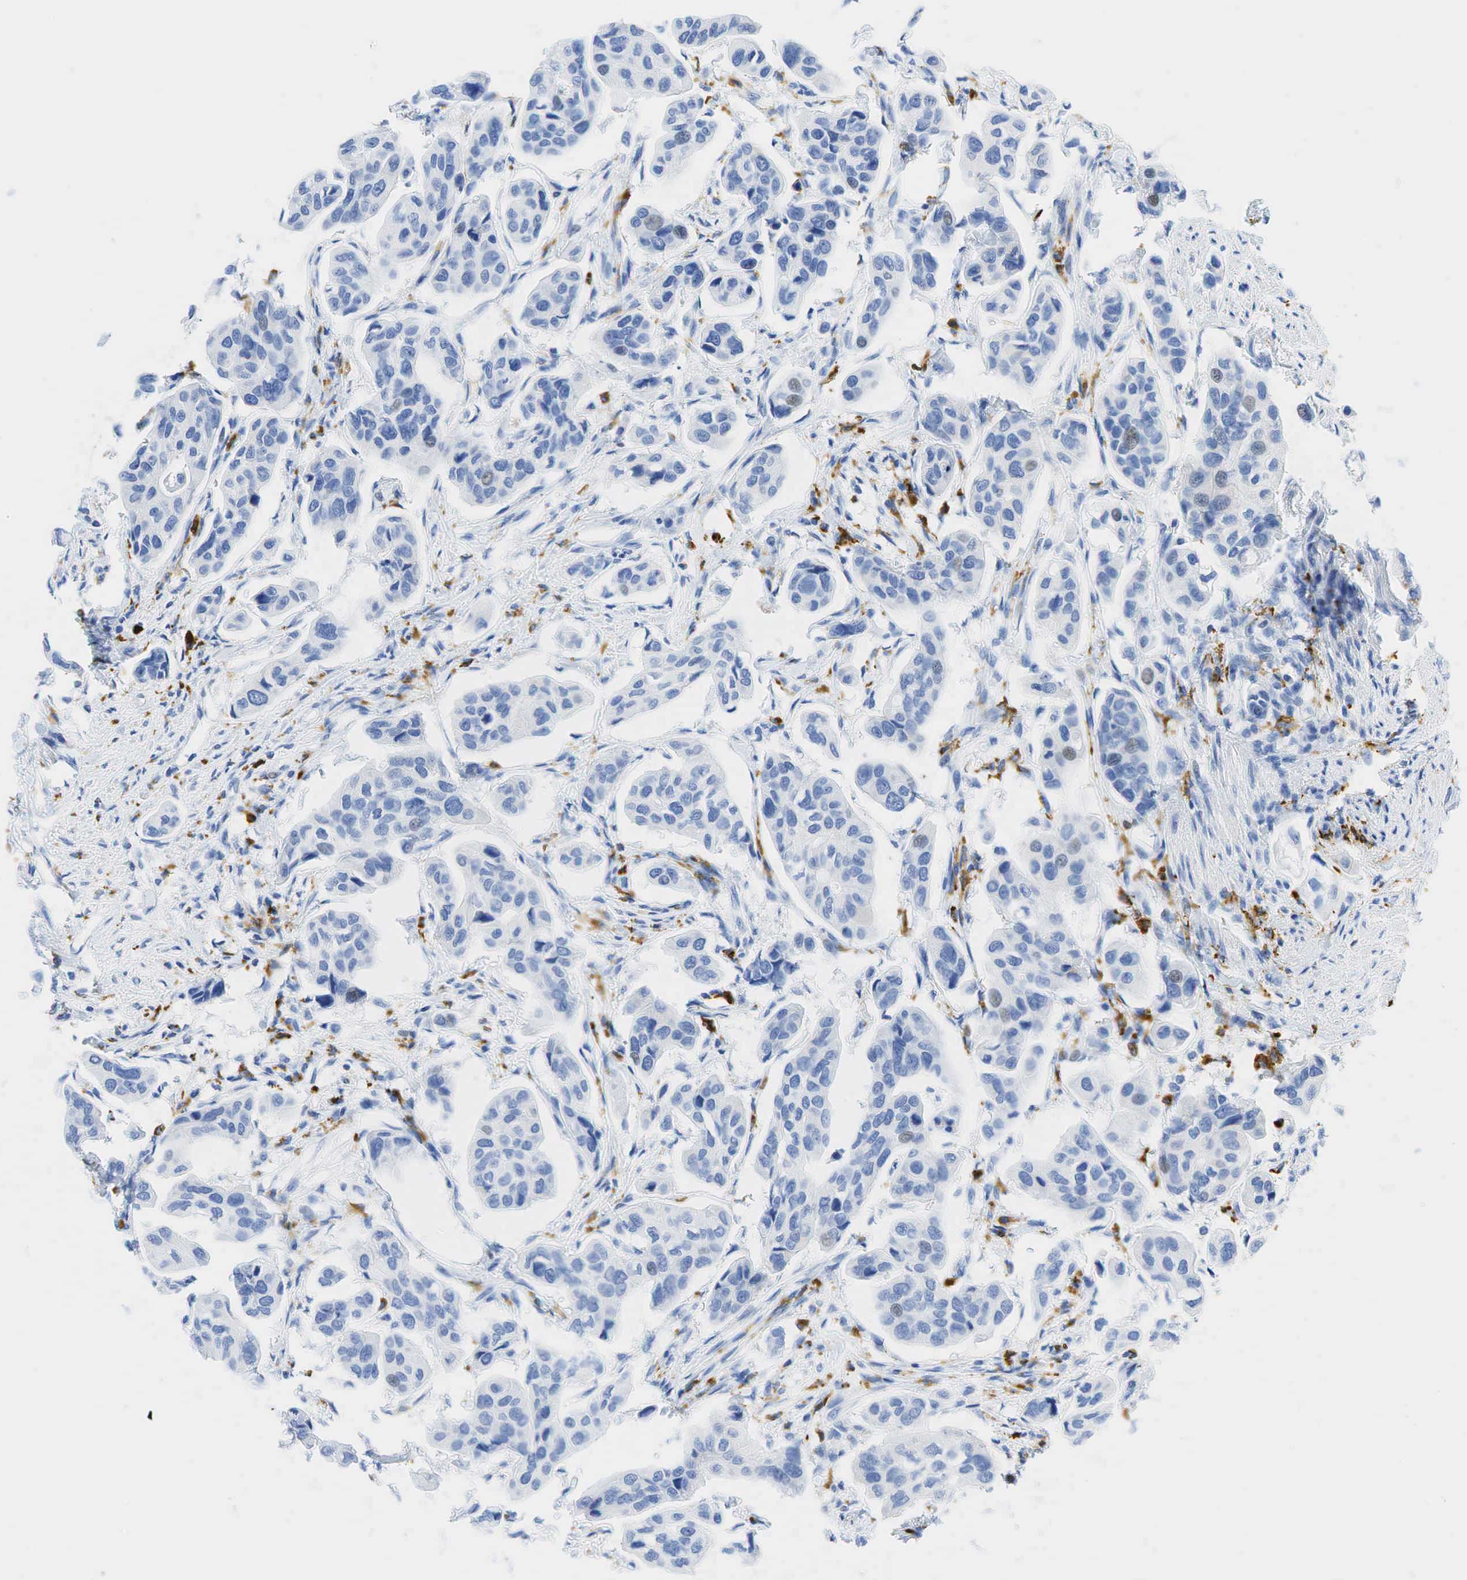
{"staining": {"intensity": "weak", "quantity": "<25%", "location": "nuclear"}, "tissue": "urothelial cancer", "cell_type": "Tumor cells", "image_type": "cancer", "snomed": [{"axis": "morphology", "description": "Adenocarcinoma, NOS"}, {"axis": "topography", "description": "Urinary bladder"}], "caption": "The histopathology image demonstrates no significant staining in tumor cells of urothelial cancer. (DAB immunohistochemistry, high magnification).", "gene": "CD68", "patient": {"sex": "male", "age": 61}}